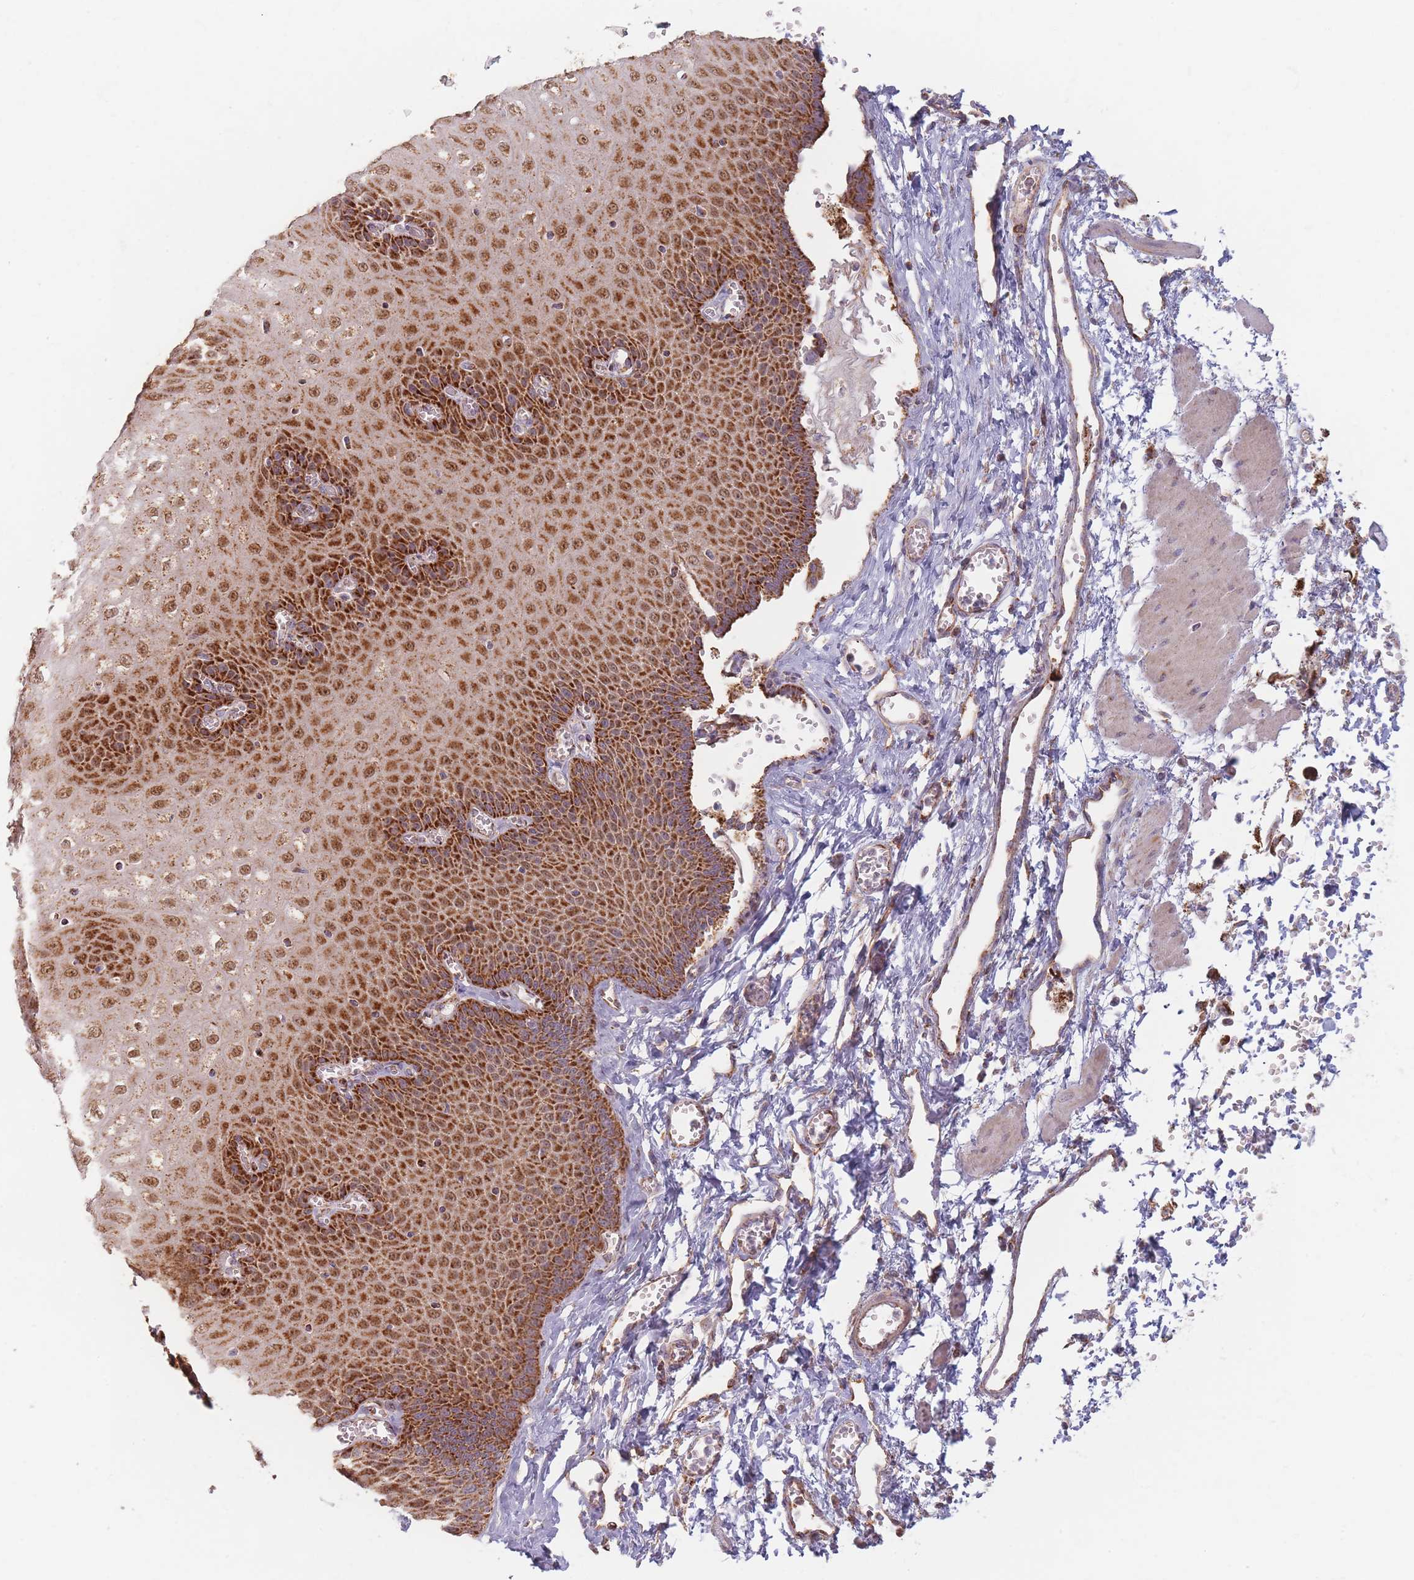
{"staining": {"intensity": "moderate", "quantity": ">75%", "location": "cytoplasmic/membranous,nuclear"}, "tissue": "esophagus", "cell_type": "Squamous epithelial cells", "image_type": "normal", "snomed": [{"axis": "morphology", "description": "Normal tissue, NOS"}, {"axis": "topography", "description": "Esophagus"}], "caption": "Esophagus stained with a brown dye exhibits moderate cytoplasmic/membranous,nuclear positive staining in approximately >75% of squamous epithelial cells.", "gene": "ESRP2", "patient": {"sex": "male", "age": 60}}